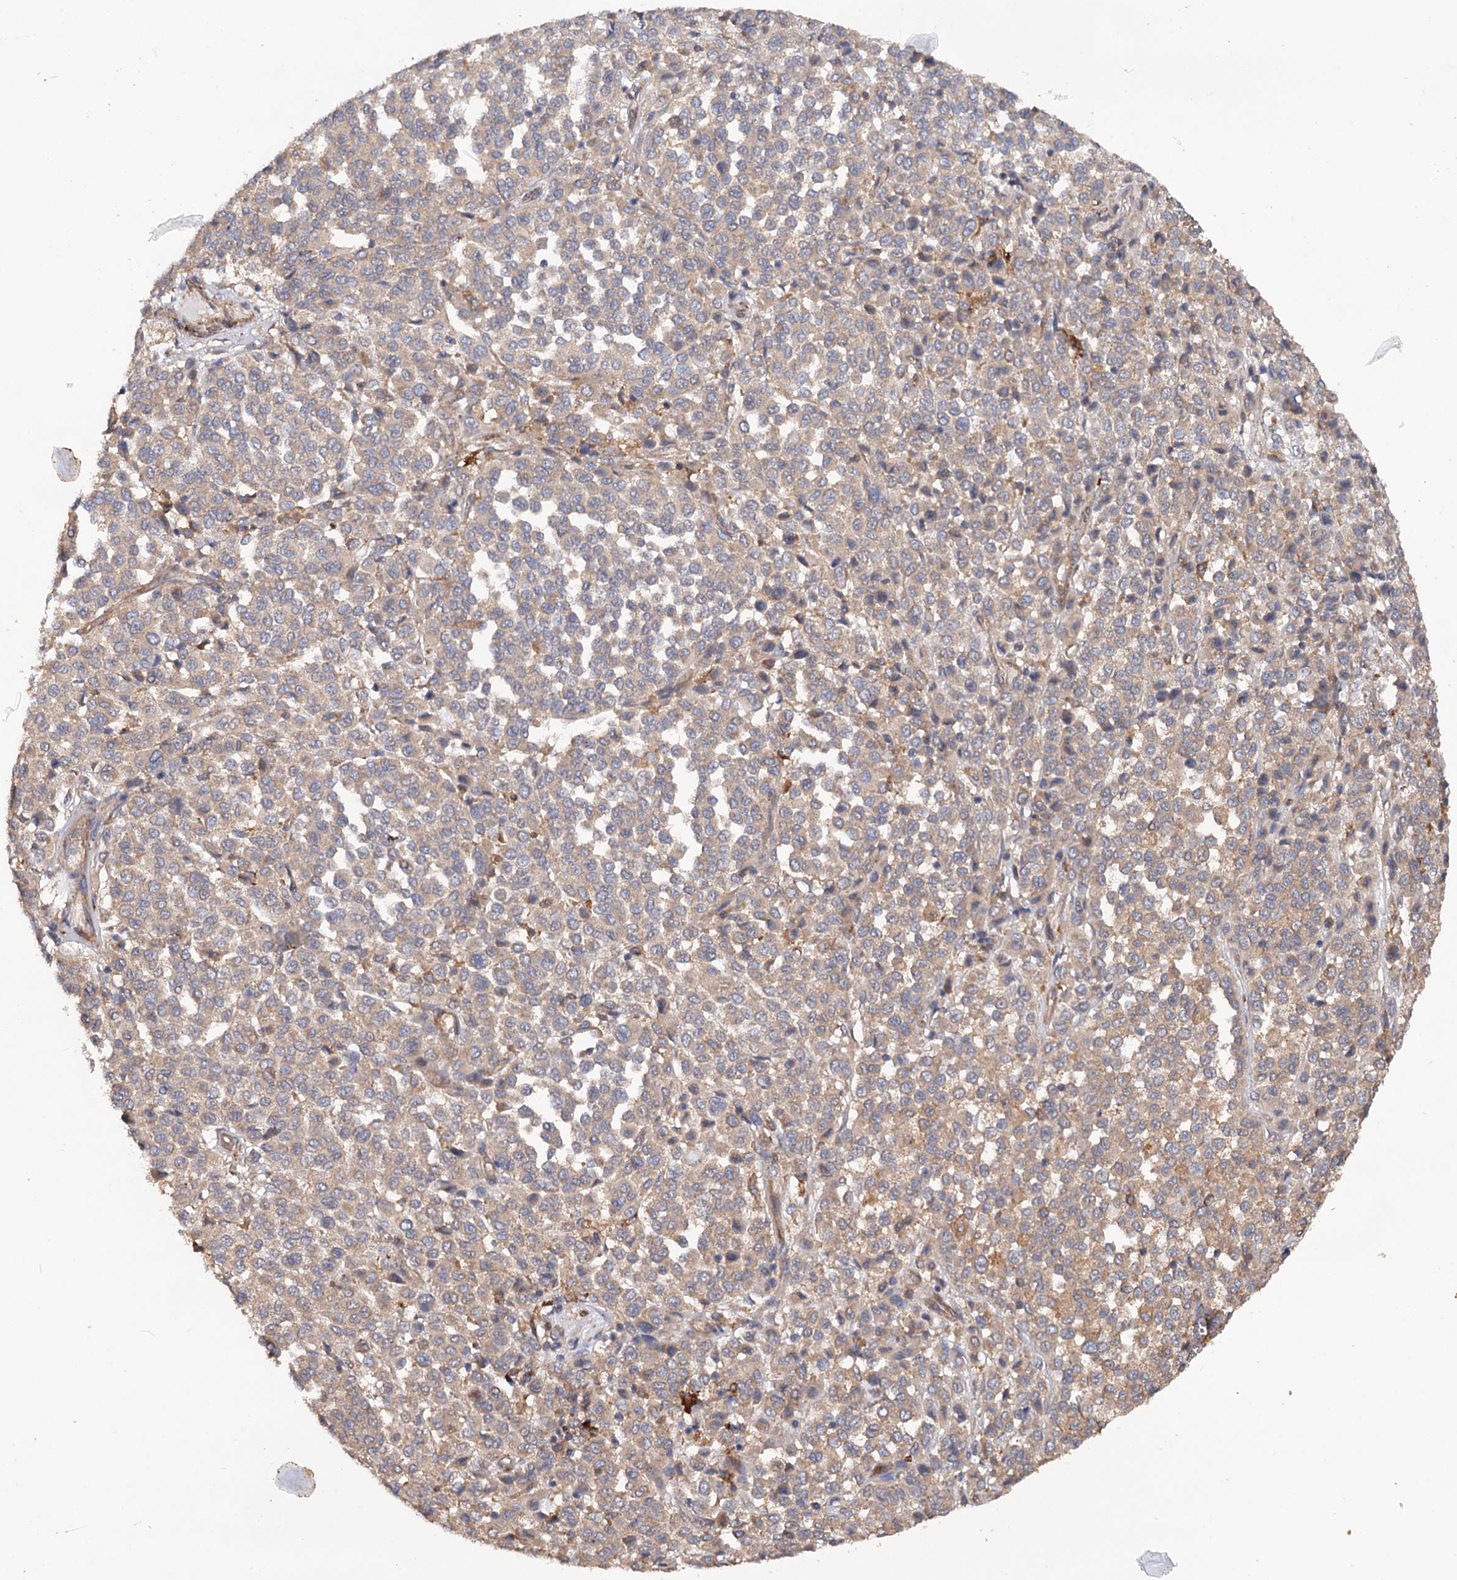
{"staining": {"intensity": "negative", "quantity": "none", "location": "none"}, "tissue": "melanoma", "cell_type": "Tumor cells", "image_type": "cancer", "snomed": [{"axis": "morphology", "description": "Malignant melanoma, Metastatic site"}, {"axis": "topography", "description": "Pancreas"}], "caption": "A micrograph of human malignant melanoma (metastatic site) is negative for staining in tumor cells.", "gene": "CSAD", "patient": {"sex": "female", "age": 30}}